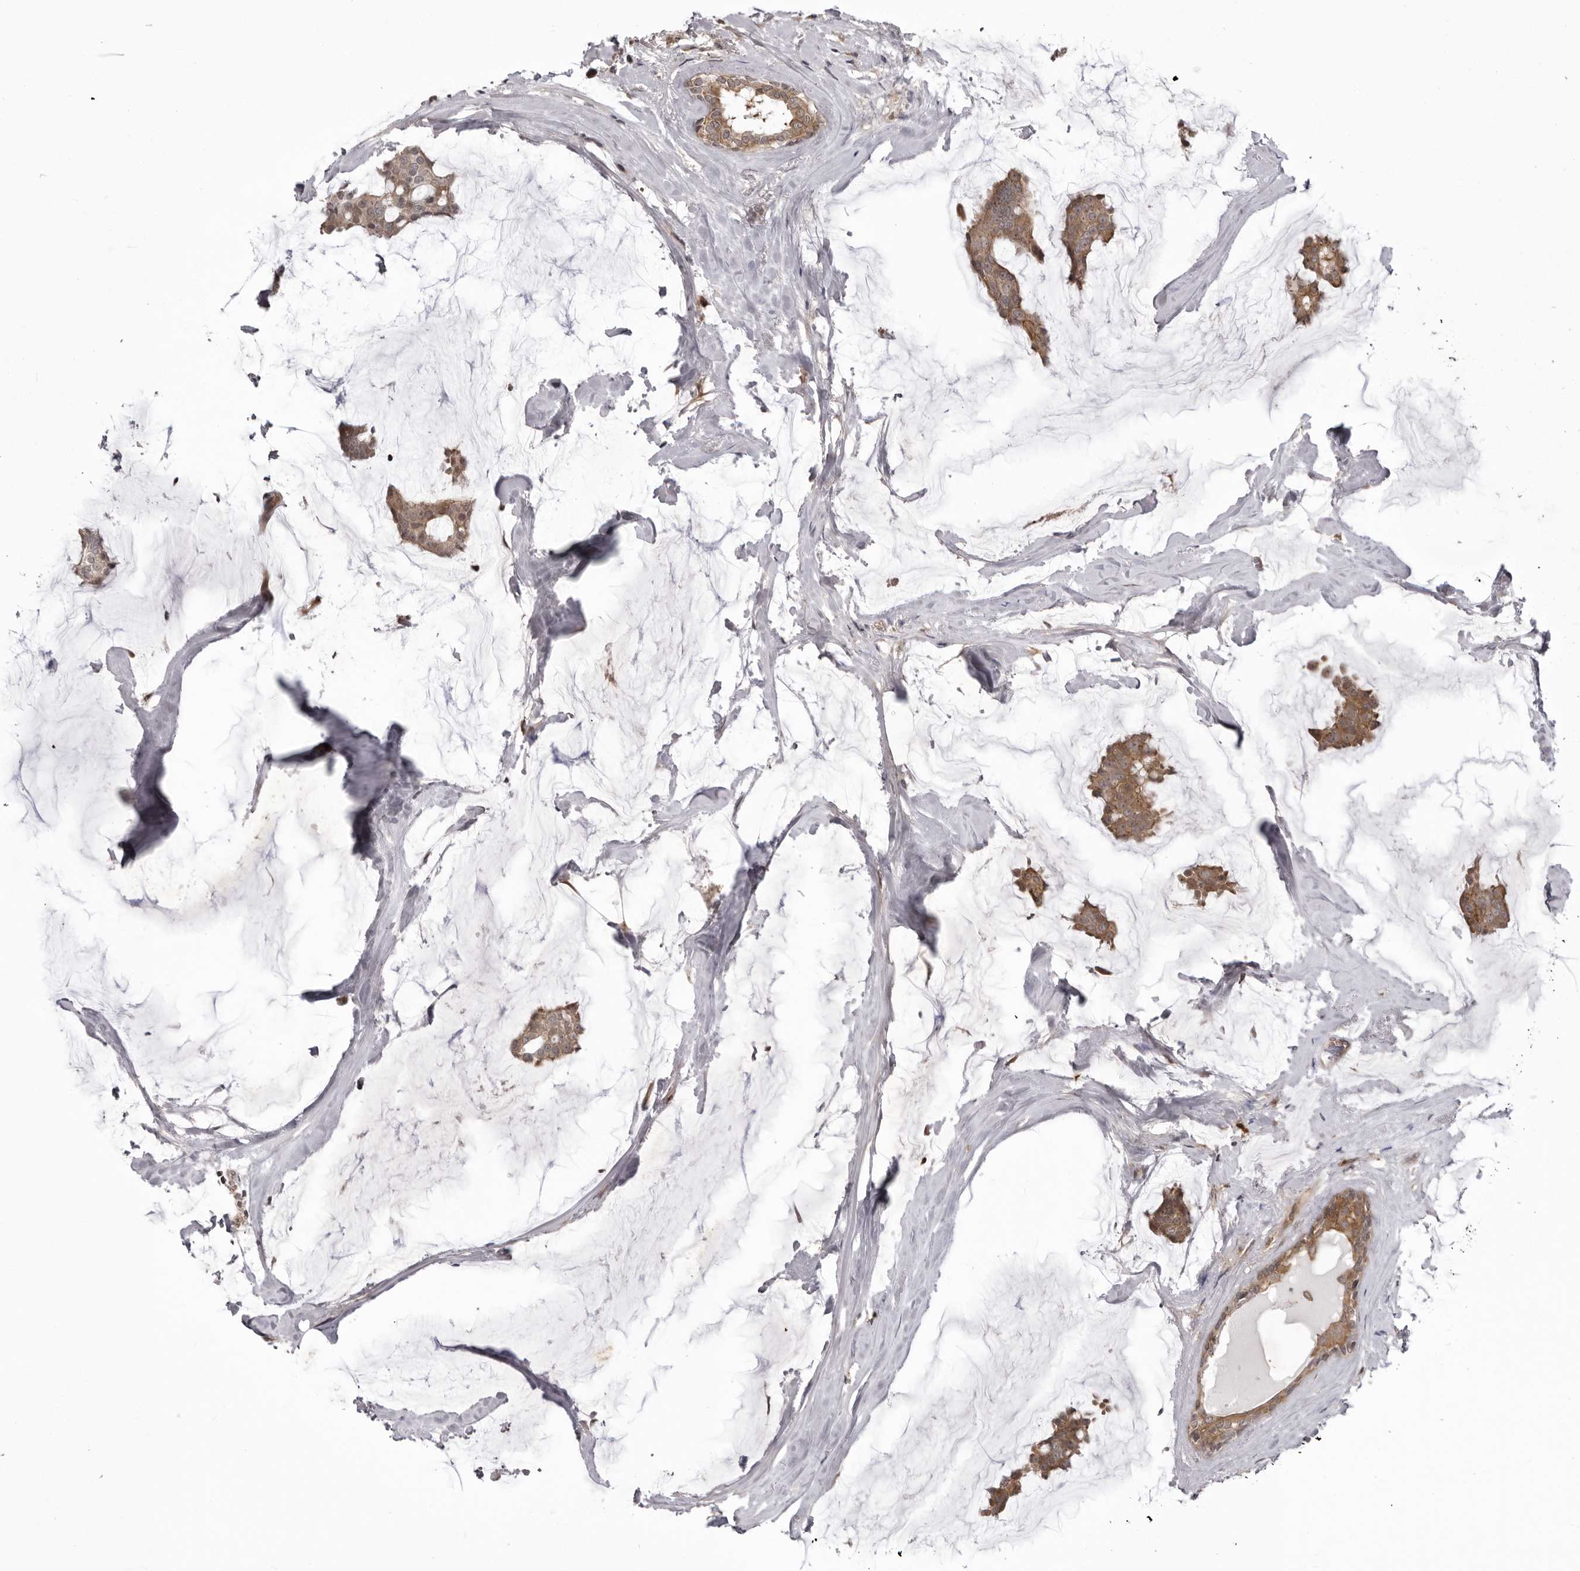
{"staining": {"intensity": "moderate", "quantity": ">75%", "location": "cytoplasmic/membranous"}, "tissue": "breast cancer", "cell_type": "Tumor cells", "image_type": "cancer", "snomed": [{"axis": "morphology", "description": "Duct carcinoma"}, {"axis": "topography", "description": "Breast"}], "caption": "Protein staining shows moderate cytoplasmic/membranous expression in about >75% of tumor cells in breast cancer.", "gene": "USP43", "patient": {"sex": "female", "age": 93}}